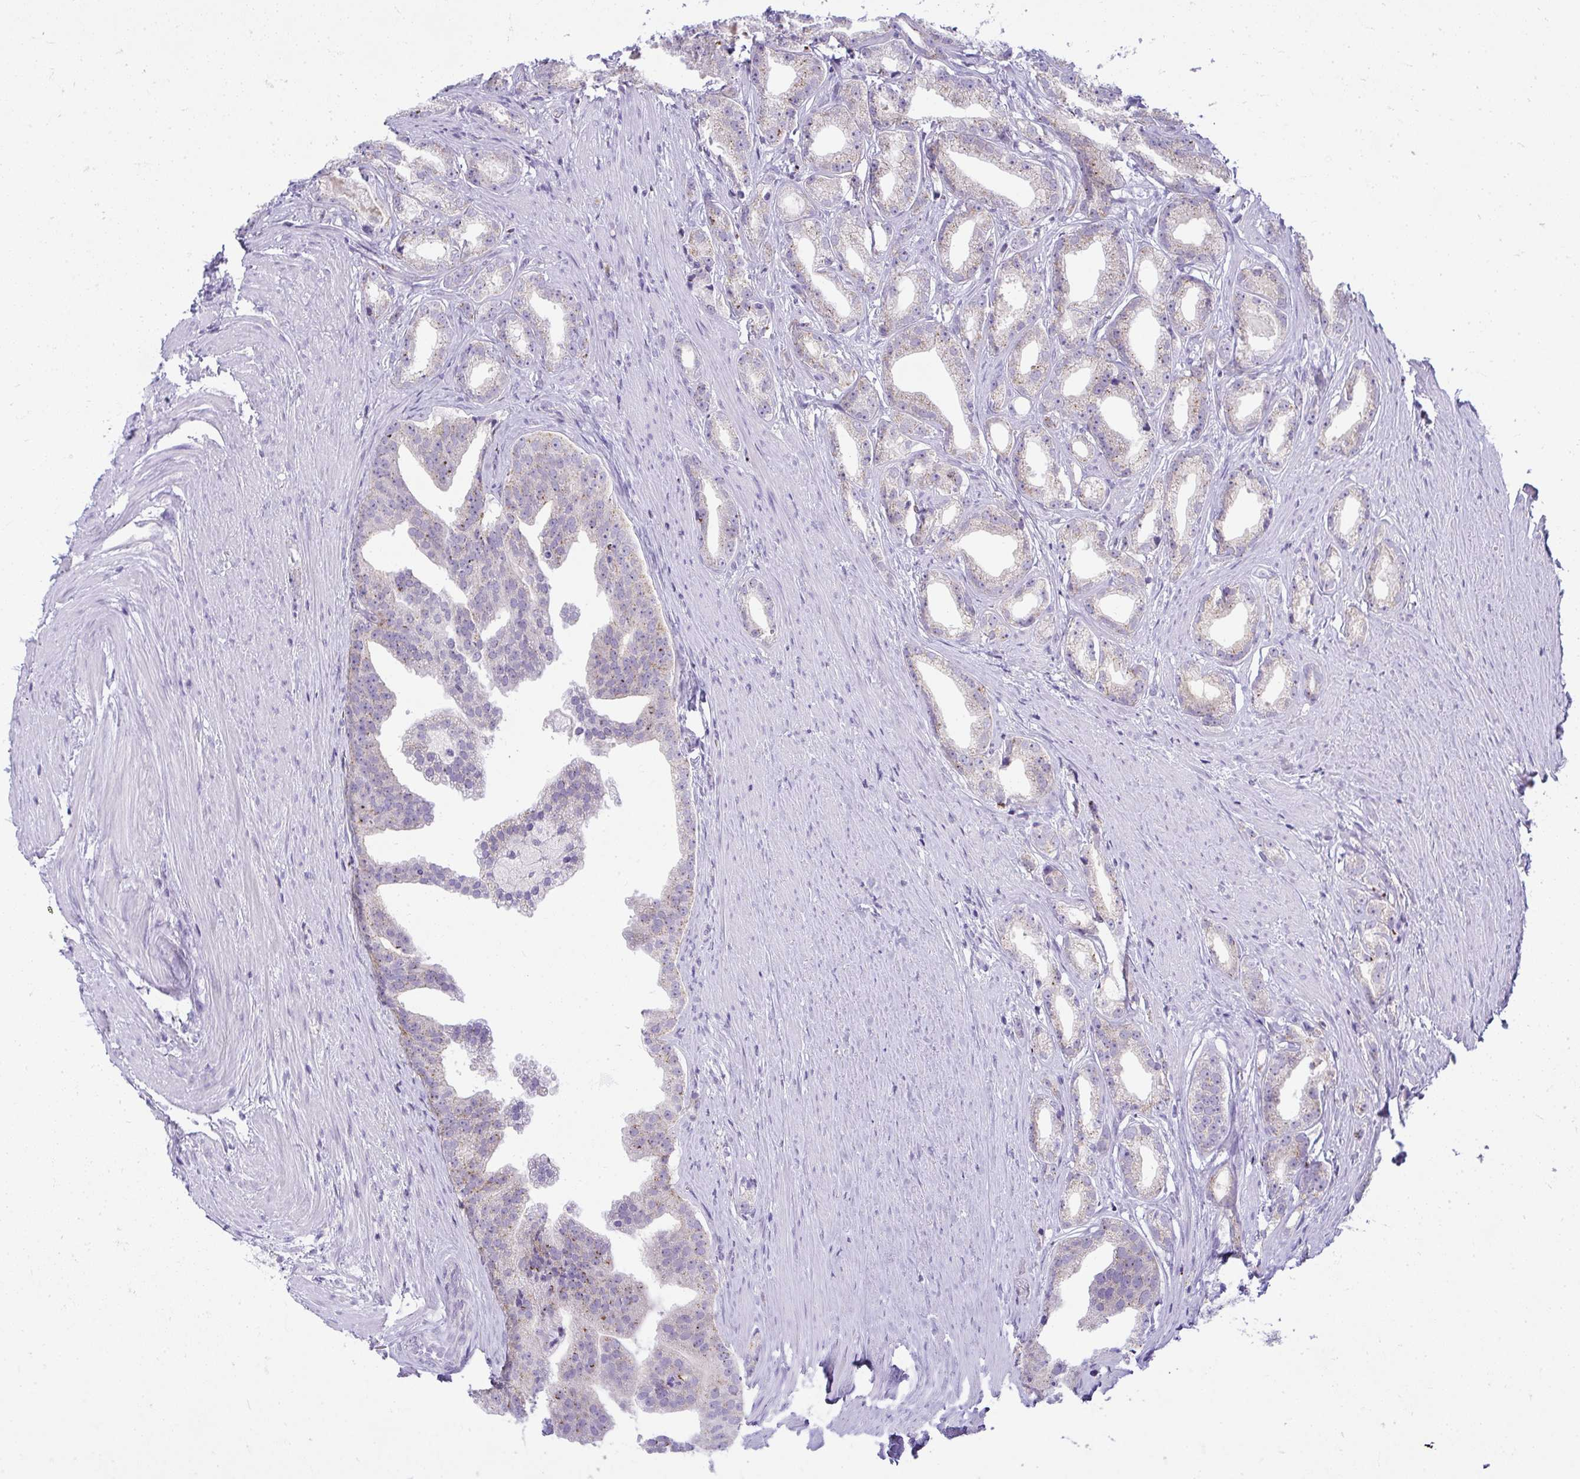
{"staining": {"intensity": "weak", "quantity": "25%-75%", "location": "cytoplasmic/membranous"}, "tissue": "prostate cancer", "cell_type": "Tumor cells", "image_type": "cancer", "snomed": [{"axis": "morphology", "description": "Adenocarcinoma, Low grade"}, {"axis": "topography", "description": "Prostate"}], "caption": "A histopathology image of human low-grade adenocarcinoma (prostate) stained for a protein reveals weak cytoplasmic/membranous brown staining in tumor cells. The staining is performed using DAB (3,3'-diaminobenzidine) brown chromogen to label protein expression. The nuclei are counter-stained blue using hematoxylin.", "gene": "VPS4B", "patient": {"sex": "male", "age": 65}}